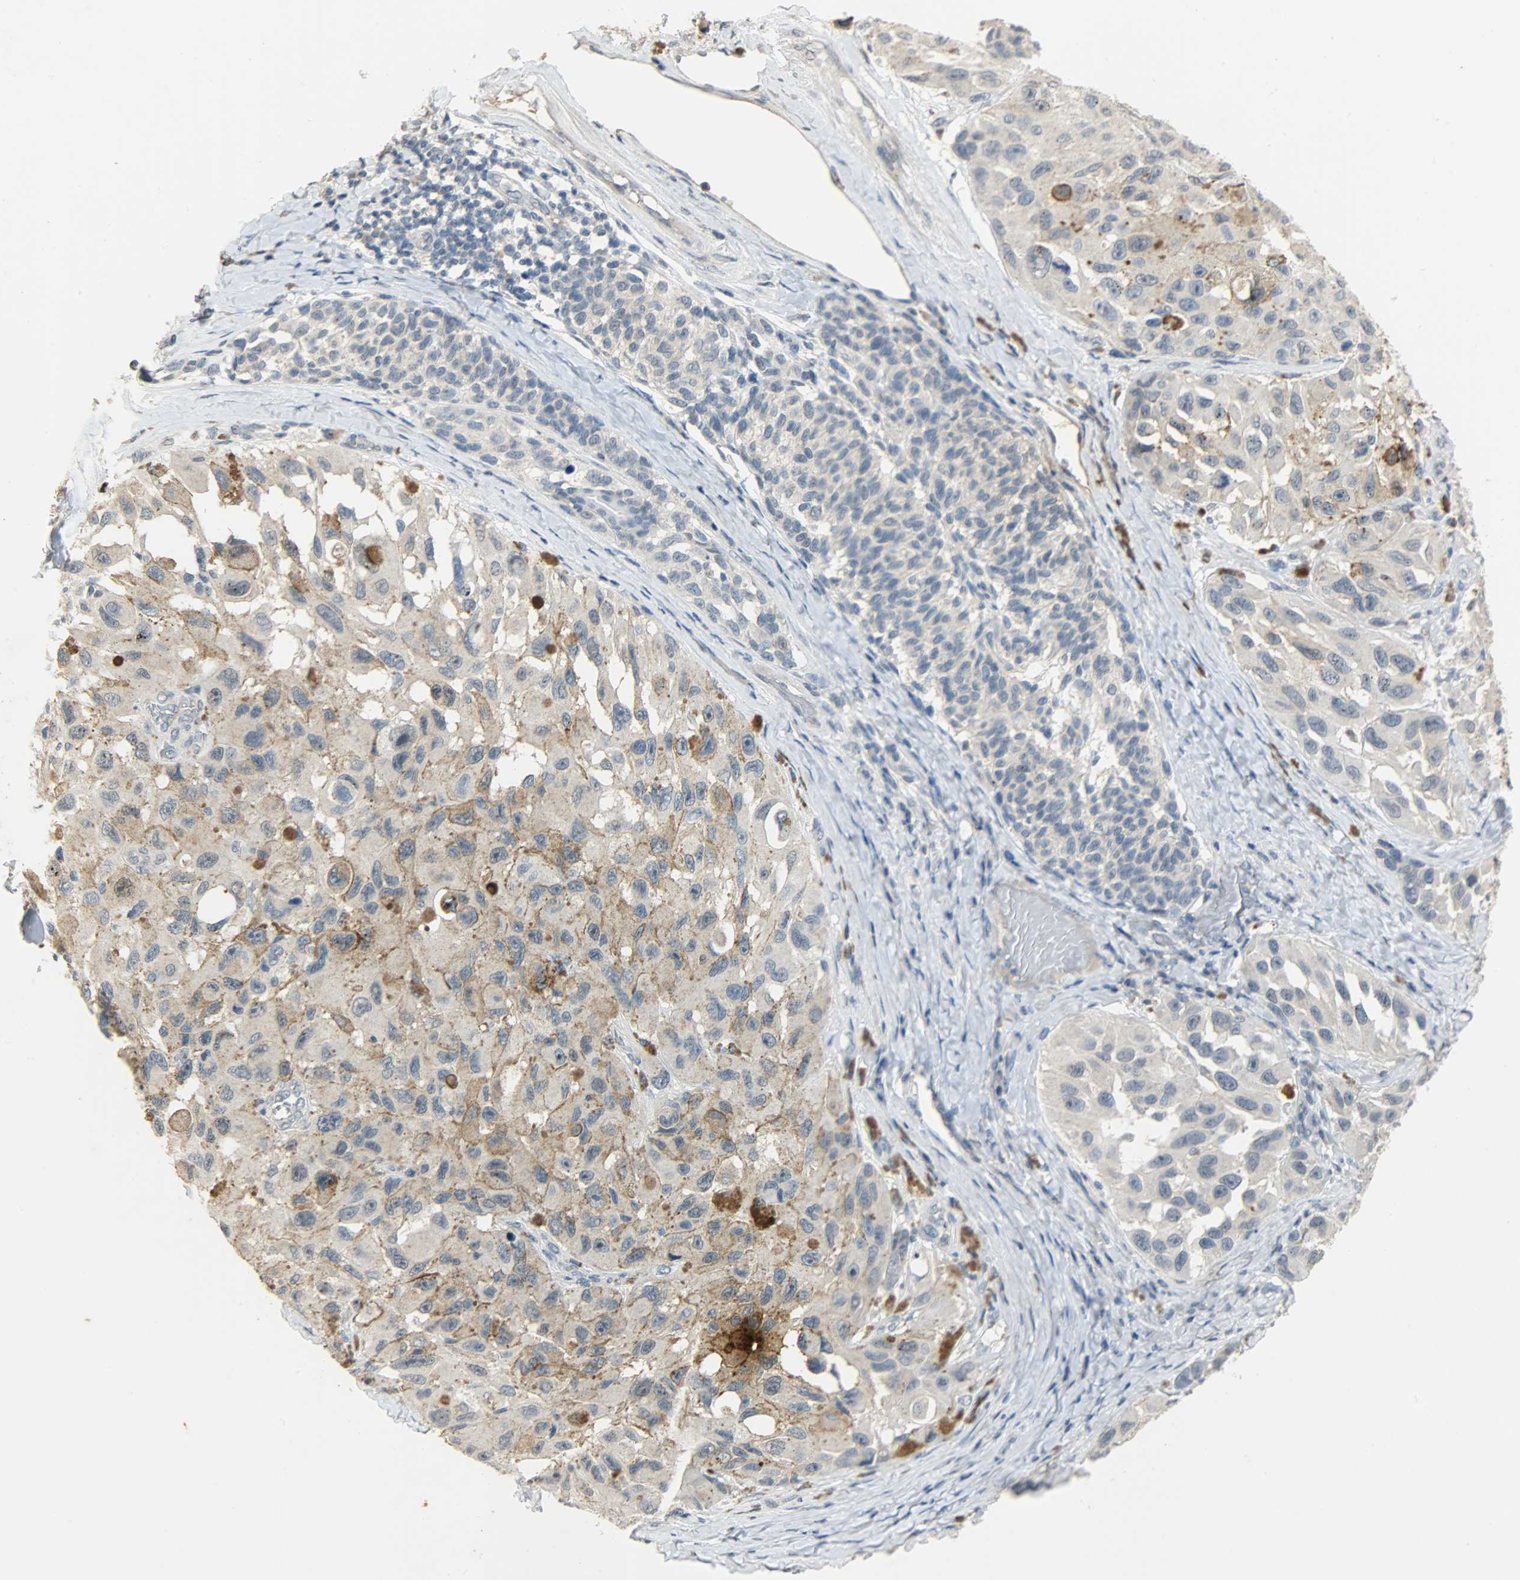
{"staining": {"intensity": "moderate", "quantity": "25%-75%", "location": "cytoplasmic/membranous"}, "tissue": "melanoma", "cell_type": "Tumor cells", "image_type": "cancer", "snomed": [{"axis": "morphology", "description": "Malignant melanoma, NOS"}, {"axis": "topography", "description": "Skin"}], "caption": "Brown immunohistochemical staining in melanoma shows moderate cytoplasmic/membranous positivity in about 25%-75% of tumor cells.", "gene": "DNAJB6", "patient": {"sex": "female", "age": 73}}